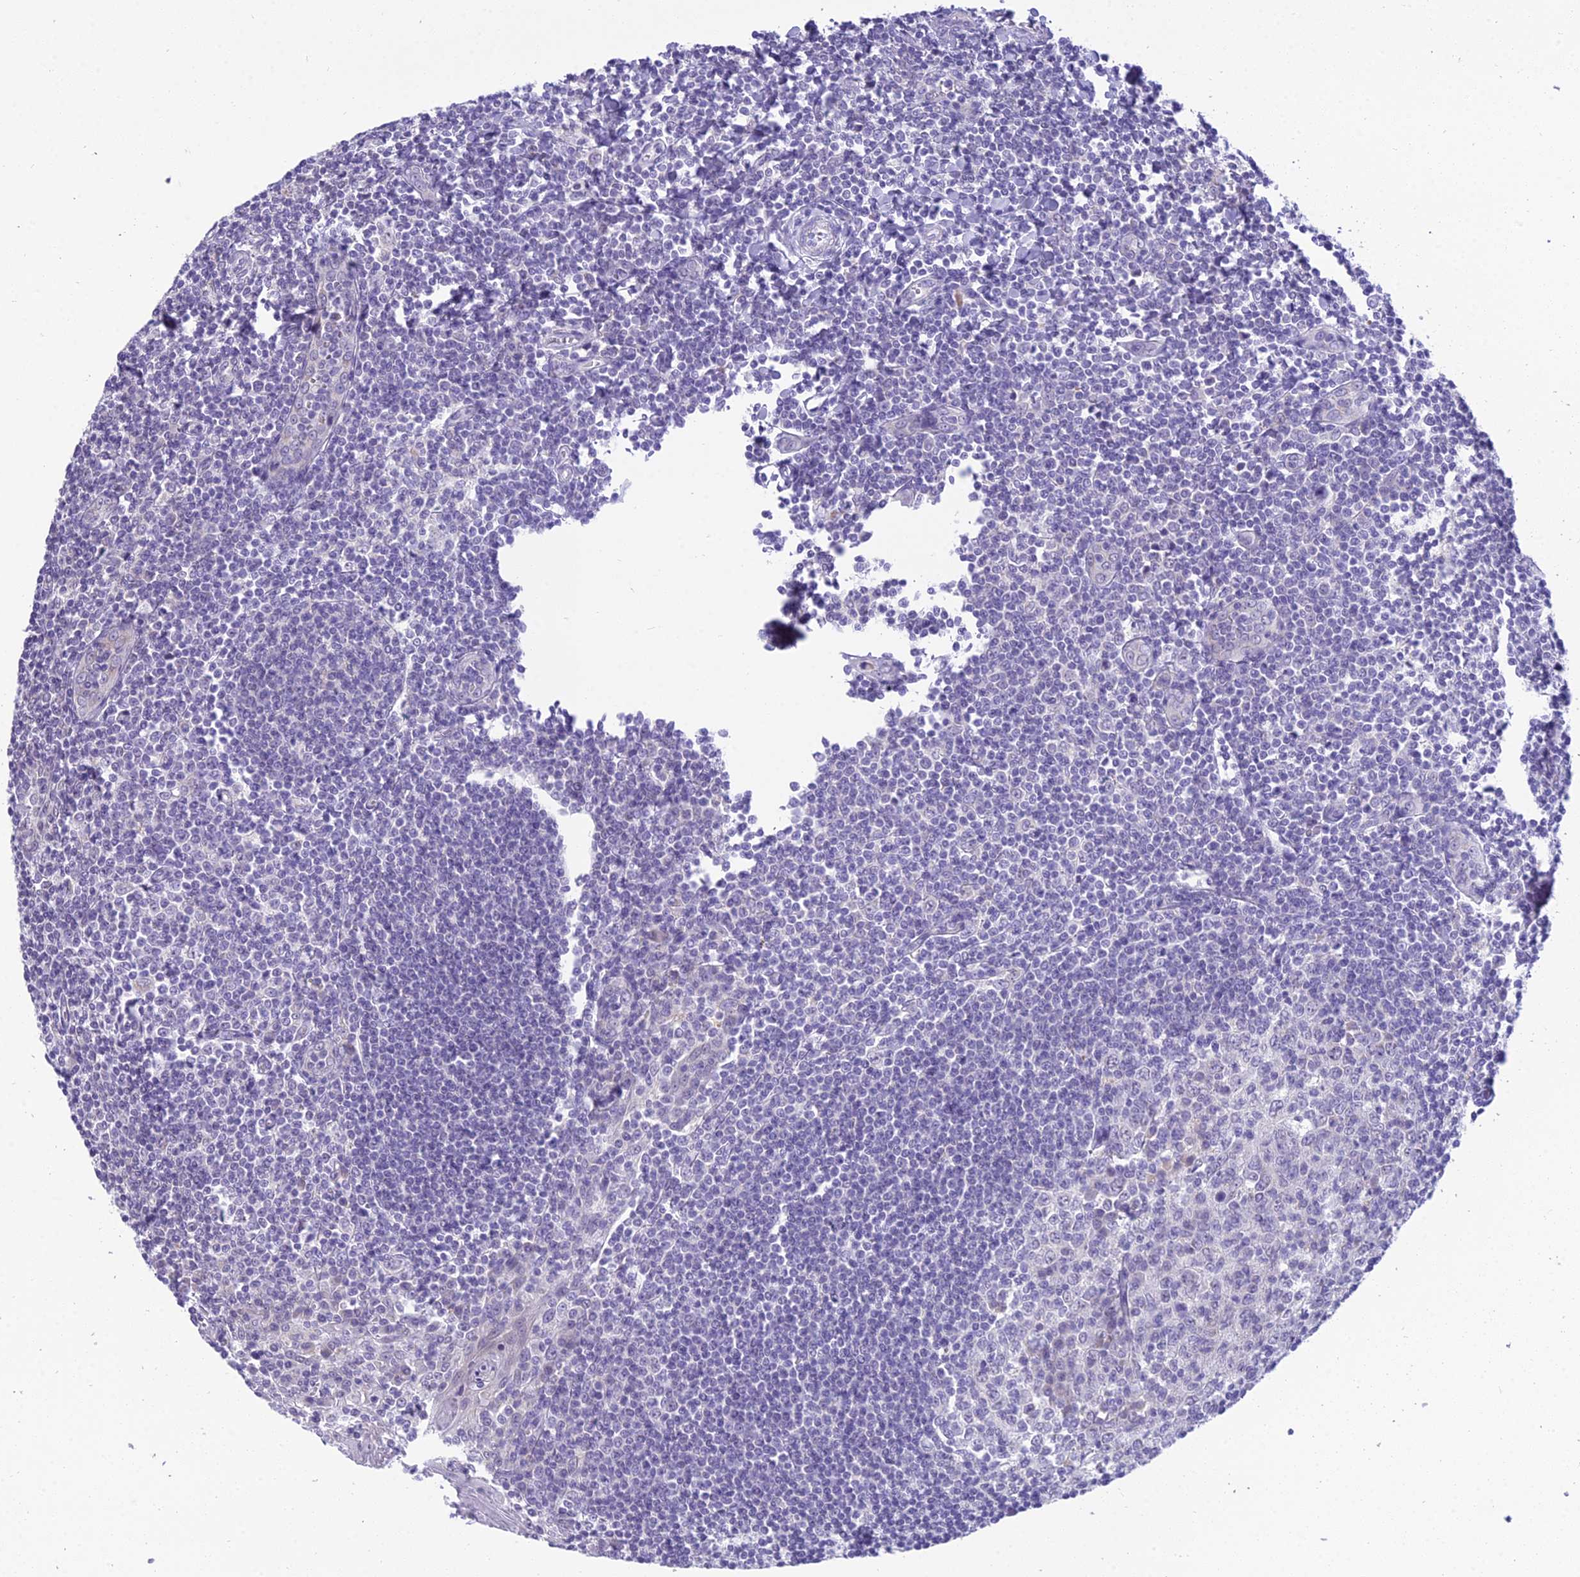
{"staining": {"intensity": "negative", "quantity": "none", "location": "none"}, "tissue": "tonsil", "cell_type": "Germinal center cells", "image_type": "normal", "snomed": [{"axis": "morphology", "description": "Normal tissue, NOS"}, {"axis": "topography", "description": "Tonsil"}], "caption": "Protein analysis of normal tonsil exhibits no significant positivity in germinal center cells. The staining was performed using DAB to visualize the protein expression in brown, while the nuclei were stained in blue with hematoxylin (Magnification: 20x).", "gene": "MIIP", "patient": {"sex": "male", "age": 27}}